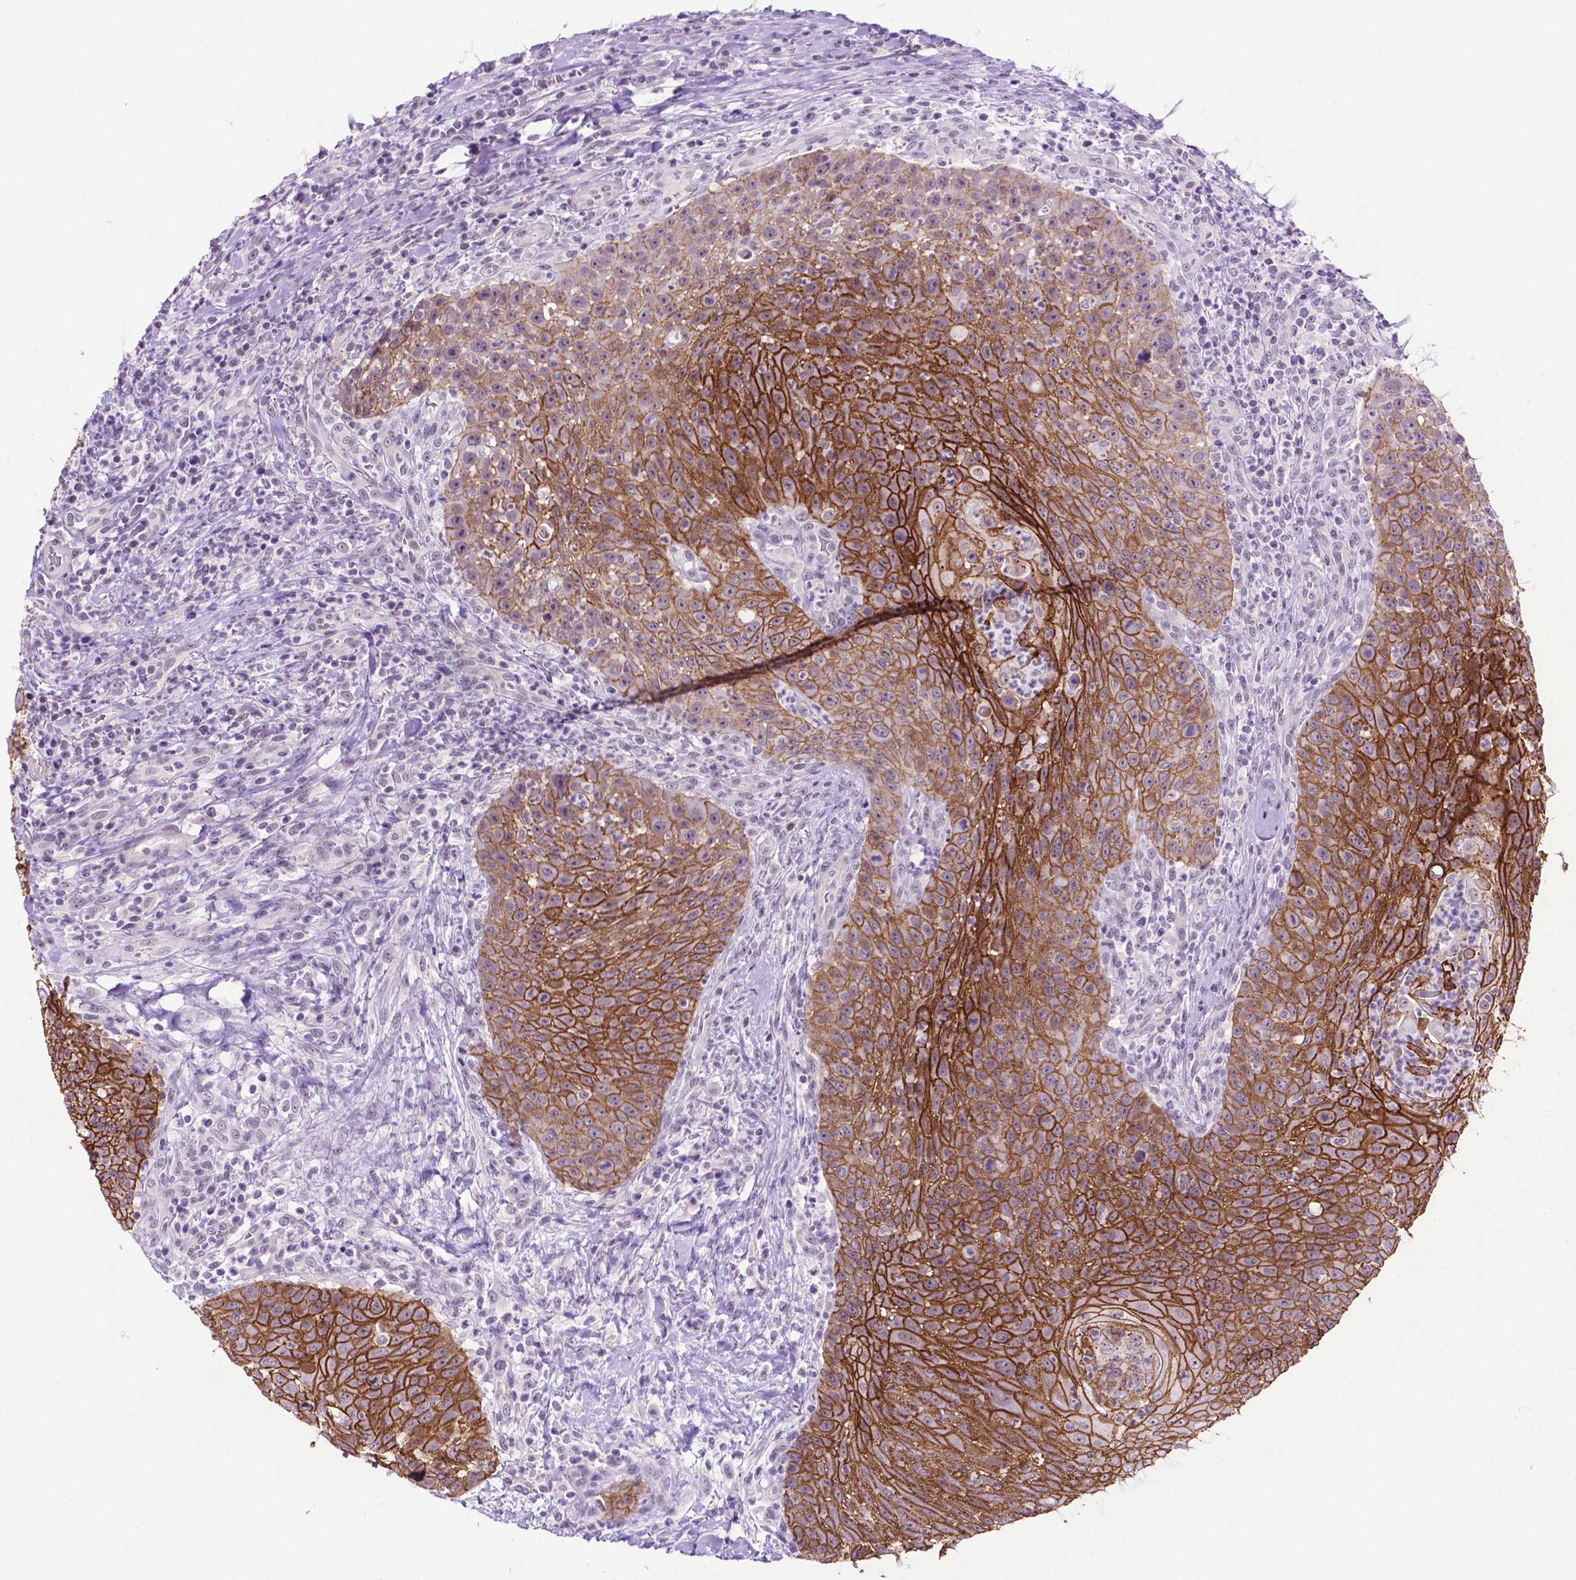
{"staining": {"intensity": "strong", "quantity": "25%-75%", "location": "cytoplasmic/membranous"}, "tissue": "head and neck cancer", "cell_type": "Tumor cells", "image_type": "cancer", "snomed": [{"axis": "morphology", "description": "Squamous cell carcinoma, NOS"}, {"axis": "topography", "description": "Head-Neck"}], "caption": "Squamous cell carcinoma (head and neck) tissue reveals strong cytoplasmic/membranous expression in approximately 25%-75% of tumor cells", "gene": "TACSTD2", "patient": {"sex": "male", "age": 69}}